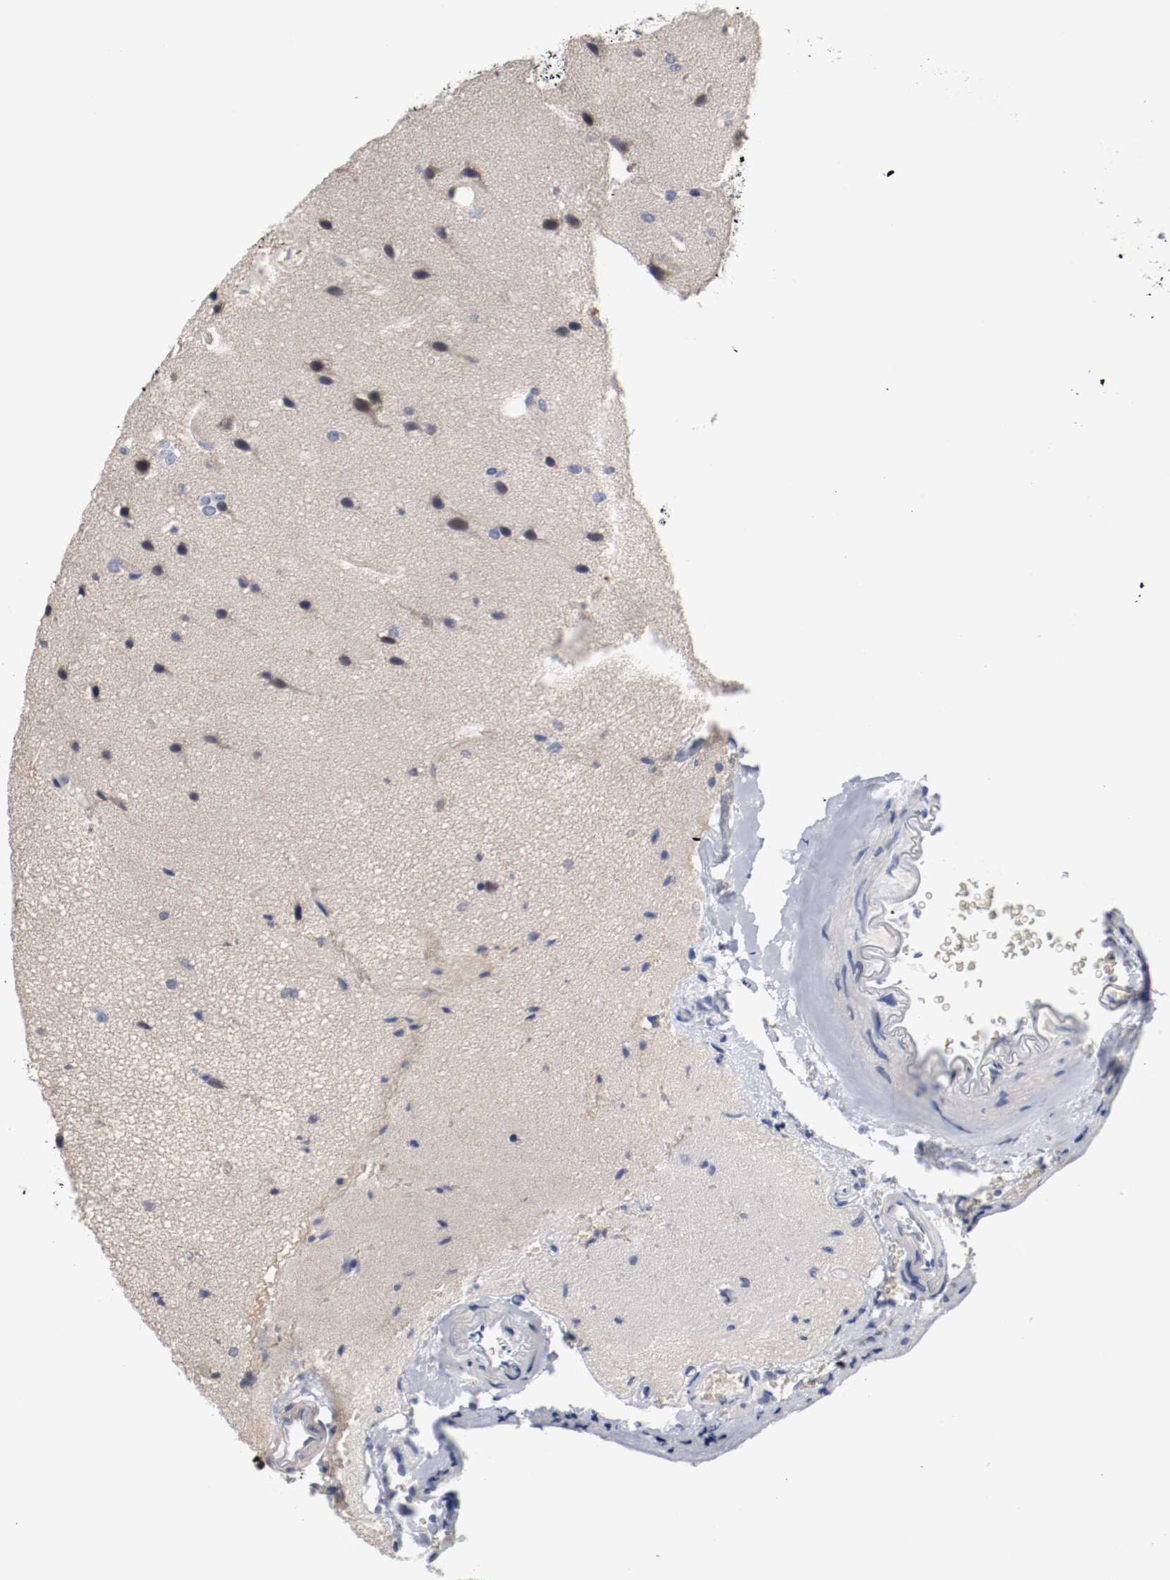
{"staining": {"intensity": "negative", "quantity": "none", "location": "none"}, "tissue": "glioma", "cell_type": "Tumor cells", "image_type": "cancer", "snomed": [{"axis": "morphology", "description": "Glioma, malignant, Low grade"}, {"axis": "topography", "description": "Cerebral cortex"}], "caption": "The IHC micrograph has no significant positivity in tumor cells of malignant low-grade glioma tissue.", "gene": "MCM6", "patient": {"sex": "female", "age": 47}}